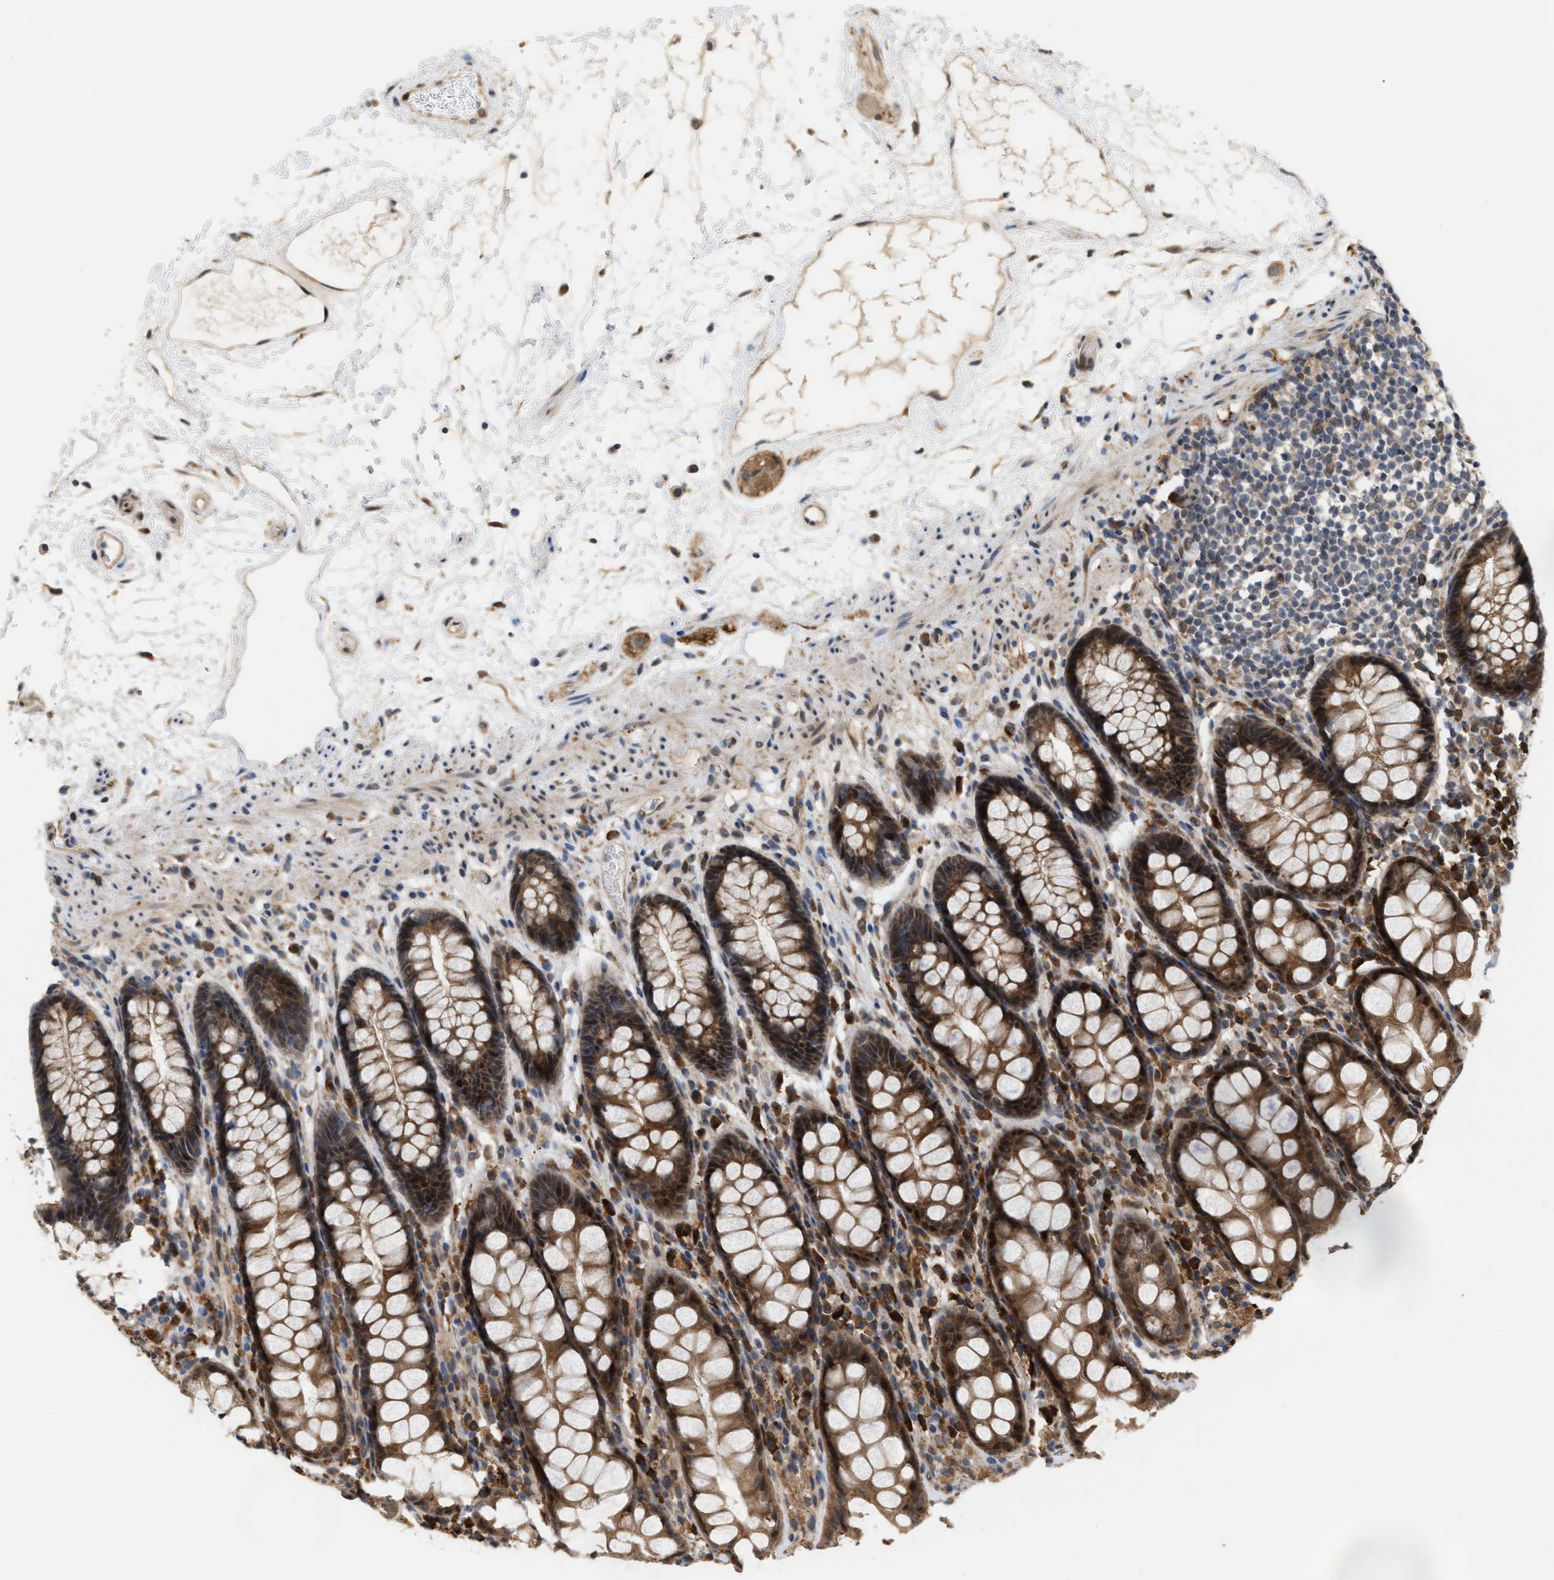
{"staining": {"intensity": "strong", "quantity": ">75%", "location": "cytoplasmic/membranous"}, "tissue": "rectum", "cell_type": "Glandular cells", "image_type": "normal", "snomed": [{"axis": "morphology", "description": "Normal tissue, NOS"}, {"axis": "topography", "description": "Rectum"}], "caption": "Immunohistochemistry histopathology image of unremarkable rectum: human rectum stained using immunohistochemistry (IHC) shows high levels of strong protein expression localized specifically in the cytoplasmic/membranous of glandular cells, appearing as a cytoplasmic/membranous brown color.", "gene": "MFSD6", "patient": {"sex": "male", "age": 64}}